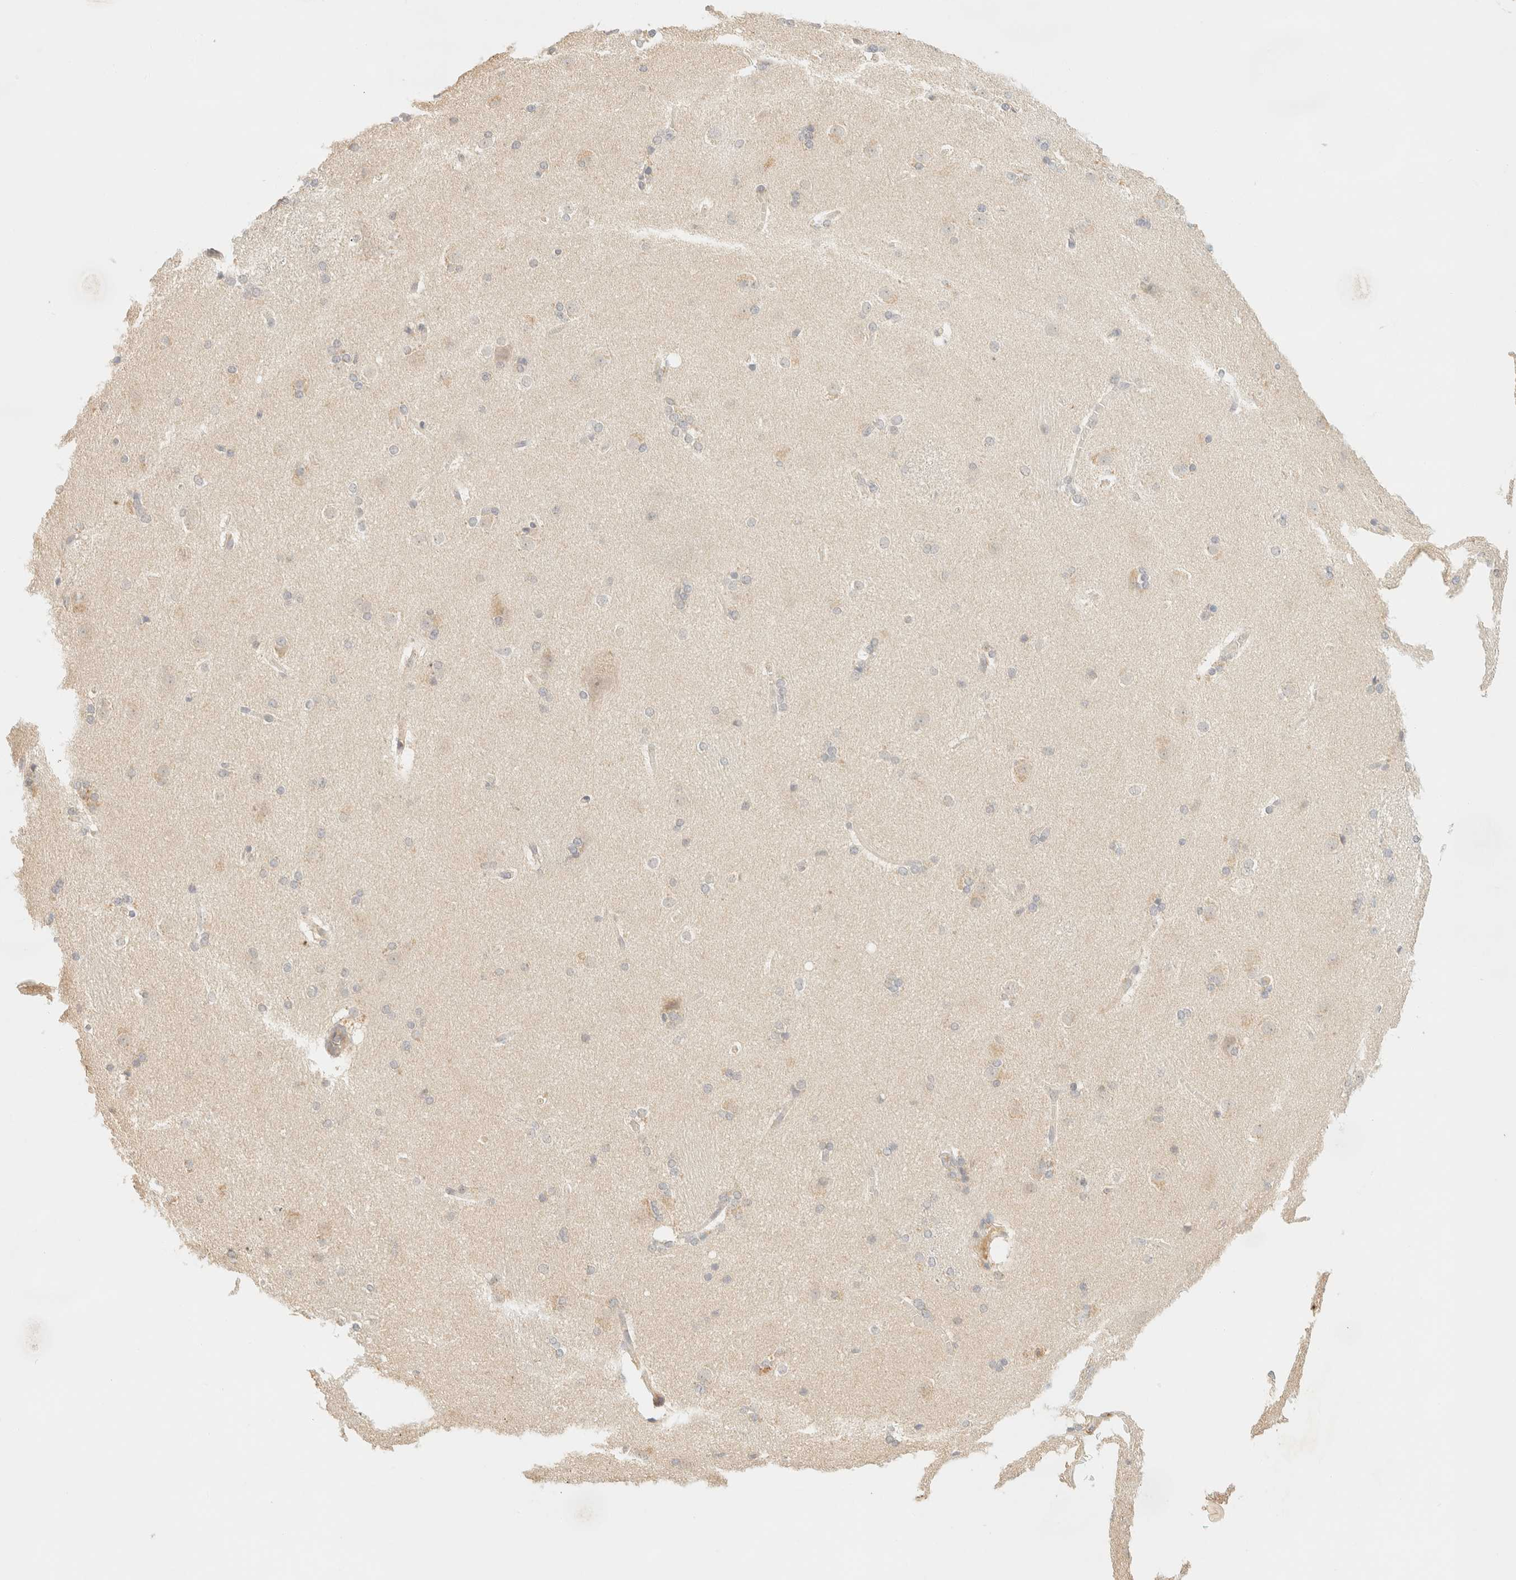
{"staining": {"intensity": "moderate", "quantity": "<25%", "location": "cytoplasmic/membranous"}, "tissue": "caudate", "cell_type": "Glial cells", "image_type": "normal", "snomed": [{"axis": "morphology", "description": "Normal tissue, NOS"}, {"axis": "topography", "description": "Lateral ventricle wall"}], "caption": "This photomicrograph demonstrates immunohistochemistry (IHC) staining of unremarkable caudate, with low moderate cytoplasmic/membranous staining in approximately <25% of glial cells.", "gene": "TIMD4", "patient": {"sex": "female", "age": 19}}